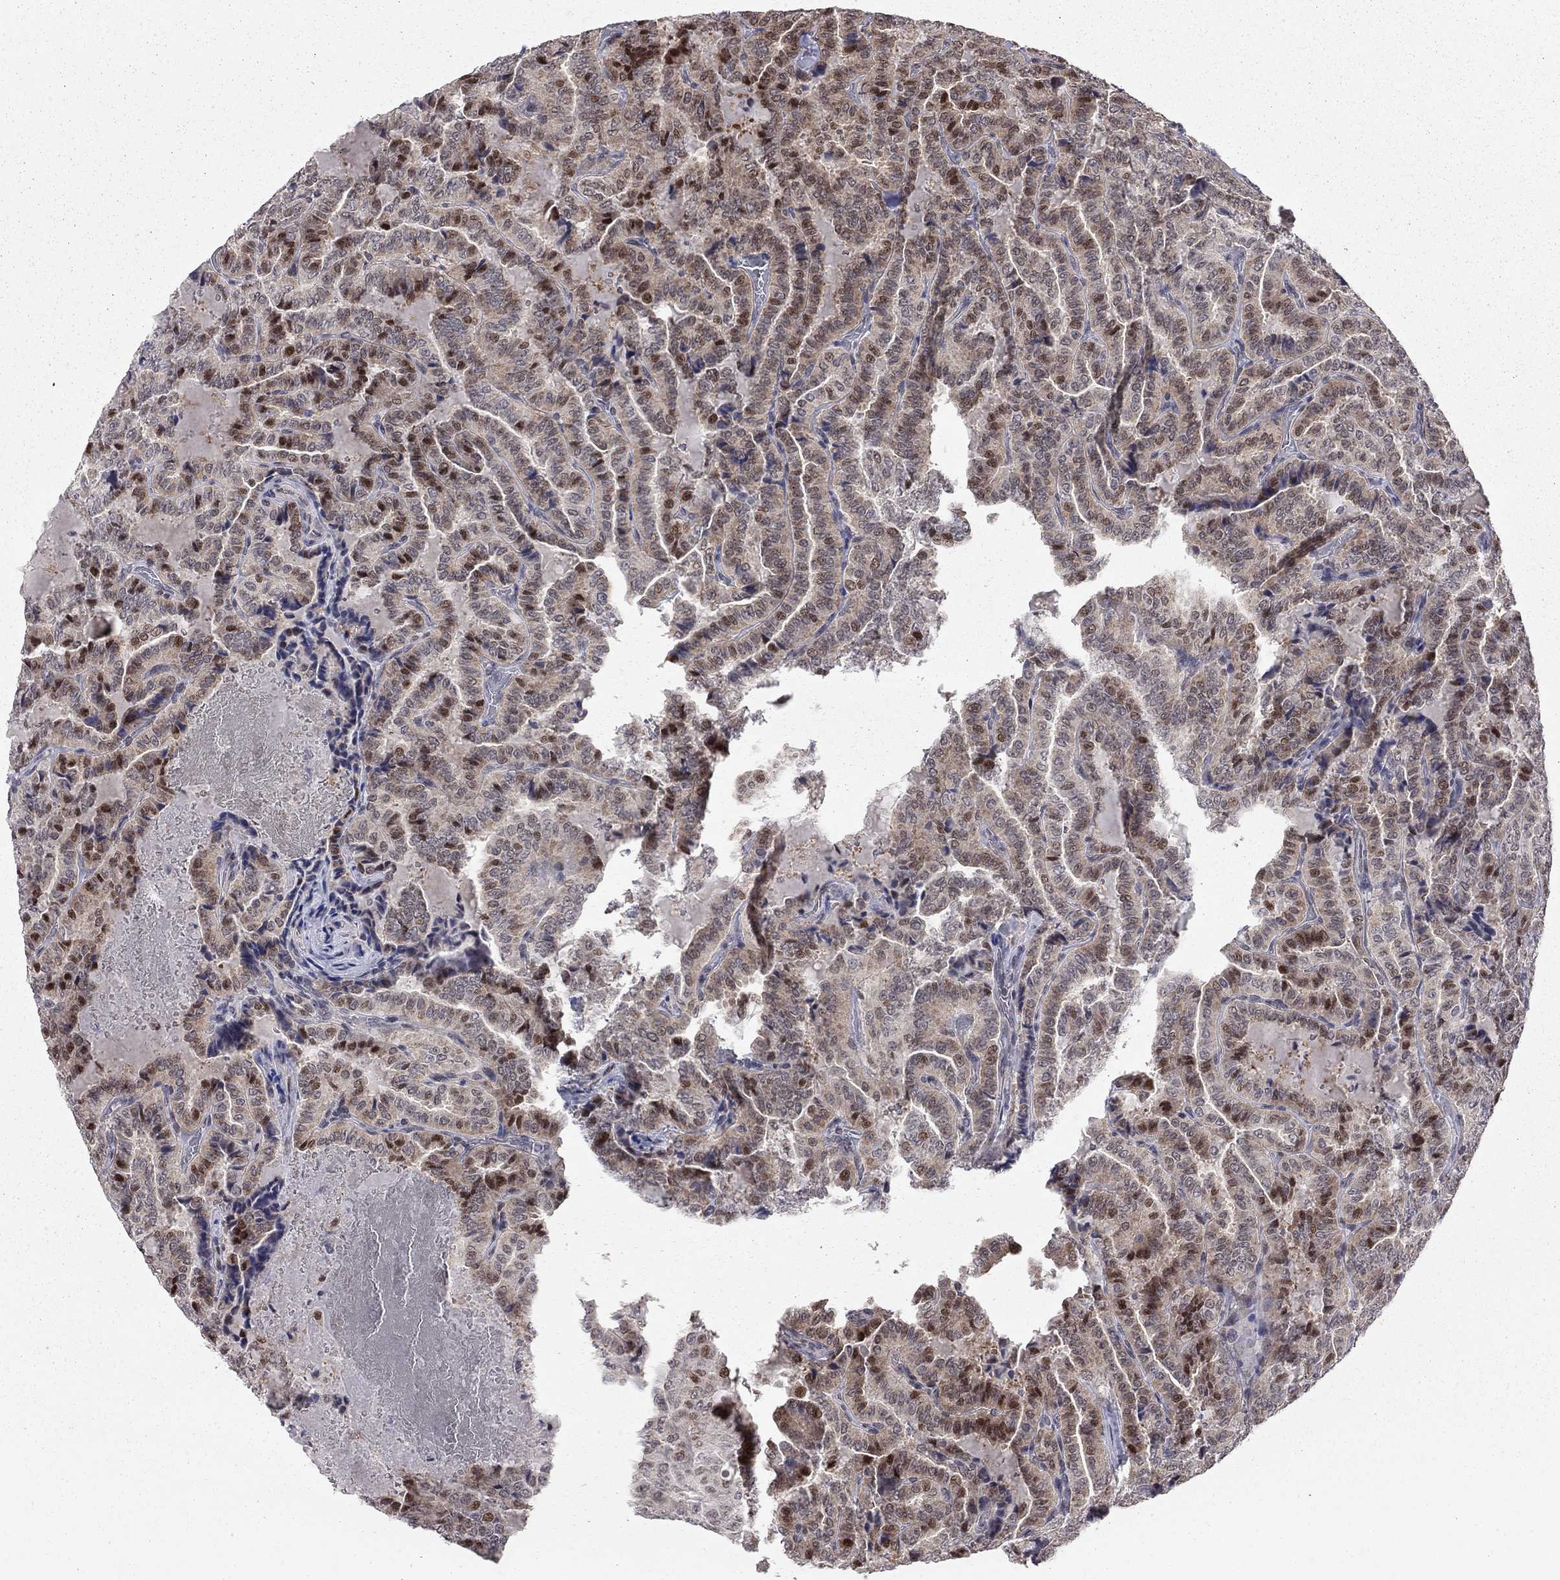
{"staining": {"intensity": "strong", "quantity": "<25%", "location": "nuclear"}, "tissue": "thyroid cancer", "cell_type": "Tumor cells", "image_type": "cancer", "snomed": [{"axis": "morphology", "description": "Papillary adenocarcinoma, NOS"}, {"axis": "topography", "description": "Thyroid gland"}], "caption": "Immunohistochemistry of thyroid cancer demonstrates medium levels of strong nuclear expression in approximately <25% of tumor cells.", "gene": "HDAC3", "patient": {"sex": "female", "age": 39}}